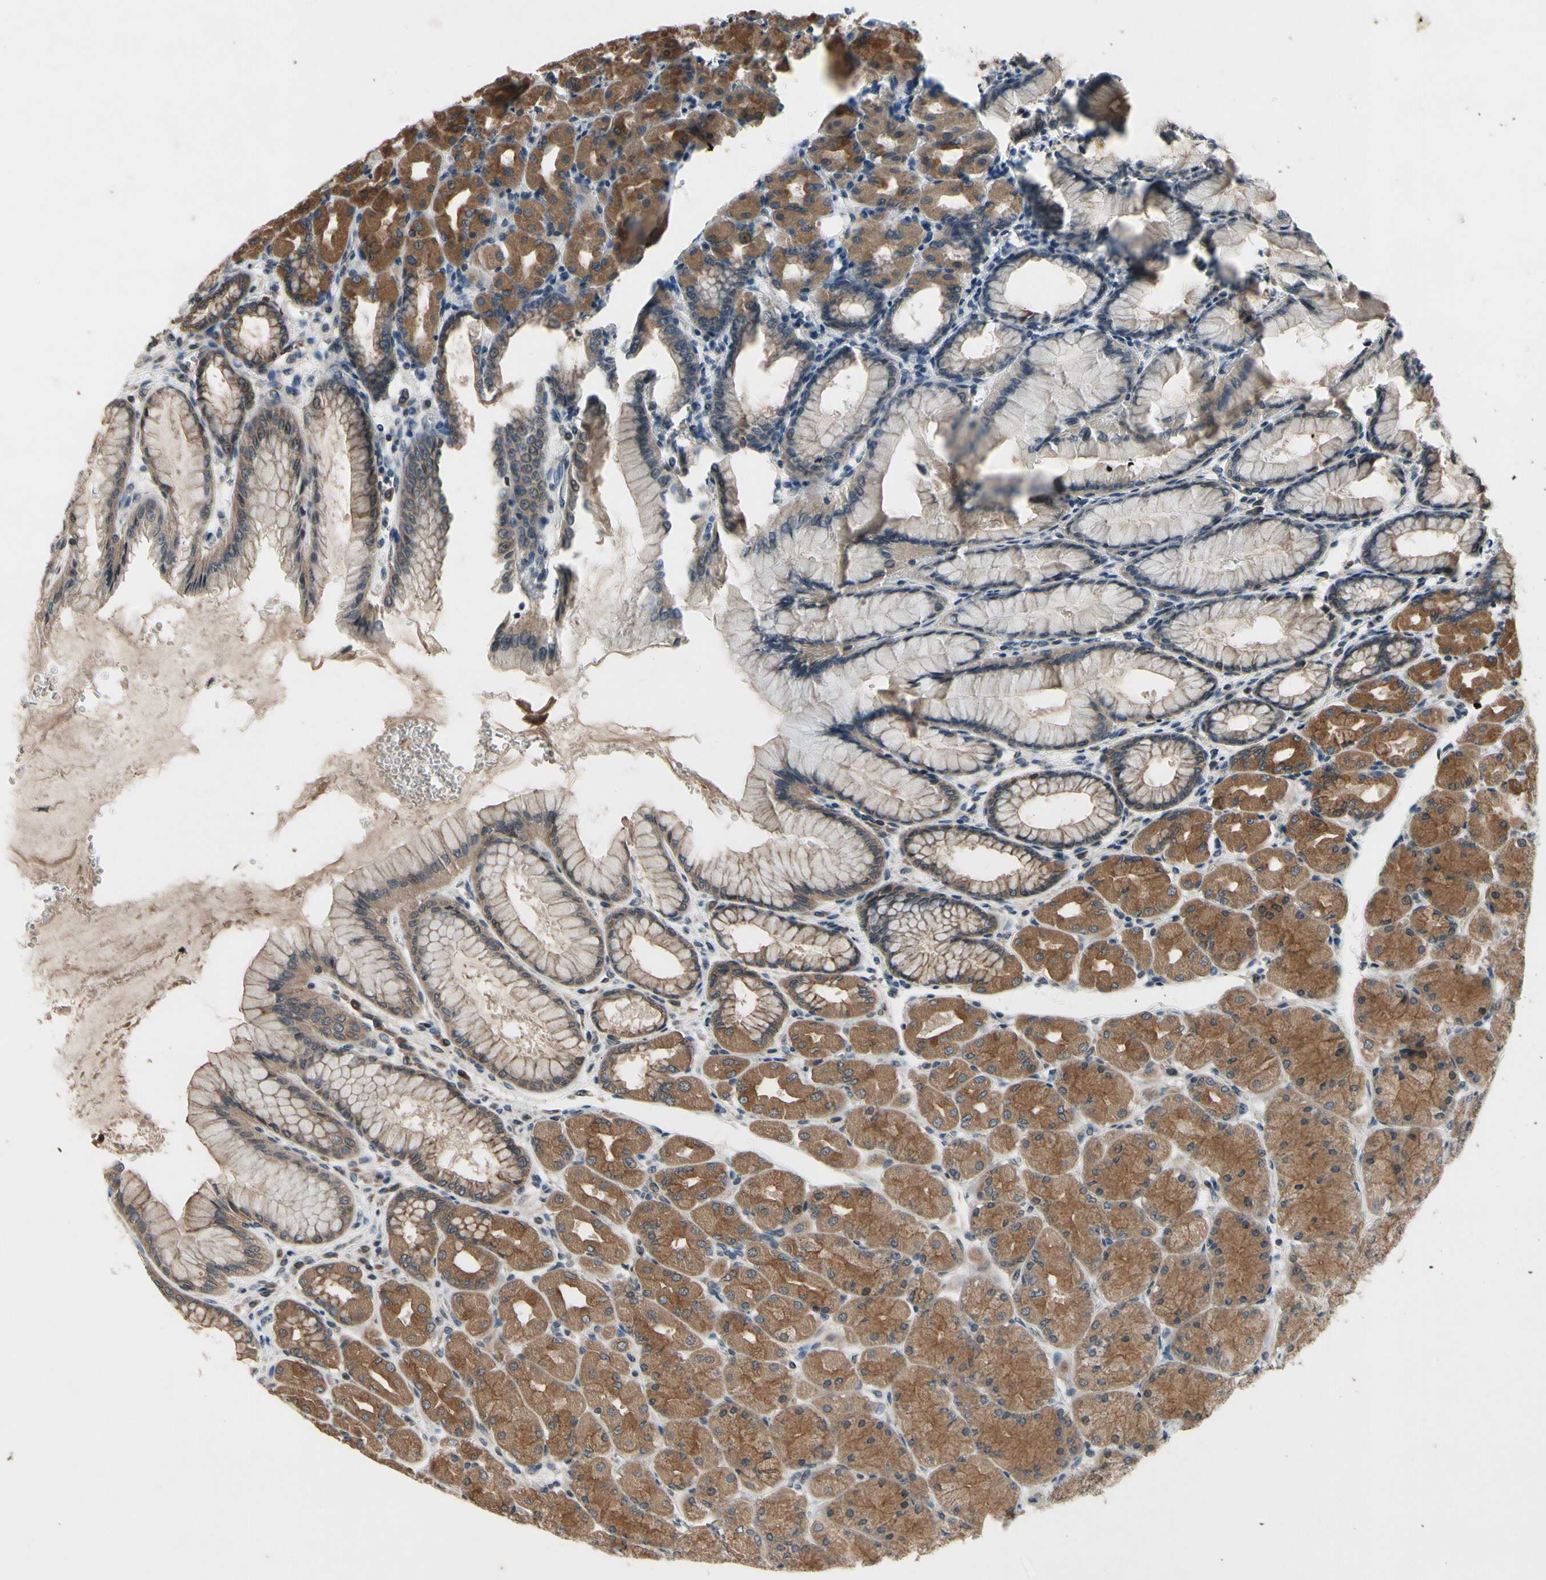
{"staining": {"intensity": "moderate", "quantity": ">75%", "location": "cytoplasmic/membranous"}, "tissue": "stomach", "cell_type": "Glandular cells", "image_type": "normal", "snomed": [{"axis": "morphology", "description": "Normal tissue, NOS"}, {"axis": "topography", "description": "Stomach, upper"}], "caption": "Protein analysis of normal stomach shows moderate cytoplasmic/membranous staining in about >75% of glandular cells. The staining was performed using DAB to visualize the protein expression in brown, while the nuclei were stained in blue with hematoxylin (Magnification: 20x).", "gene": "MBTPS2", "patient": {"sex": "female", "age": 56}}